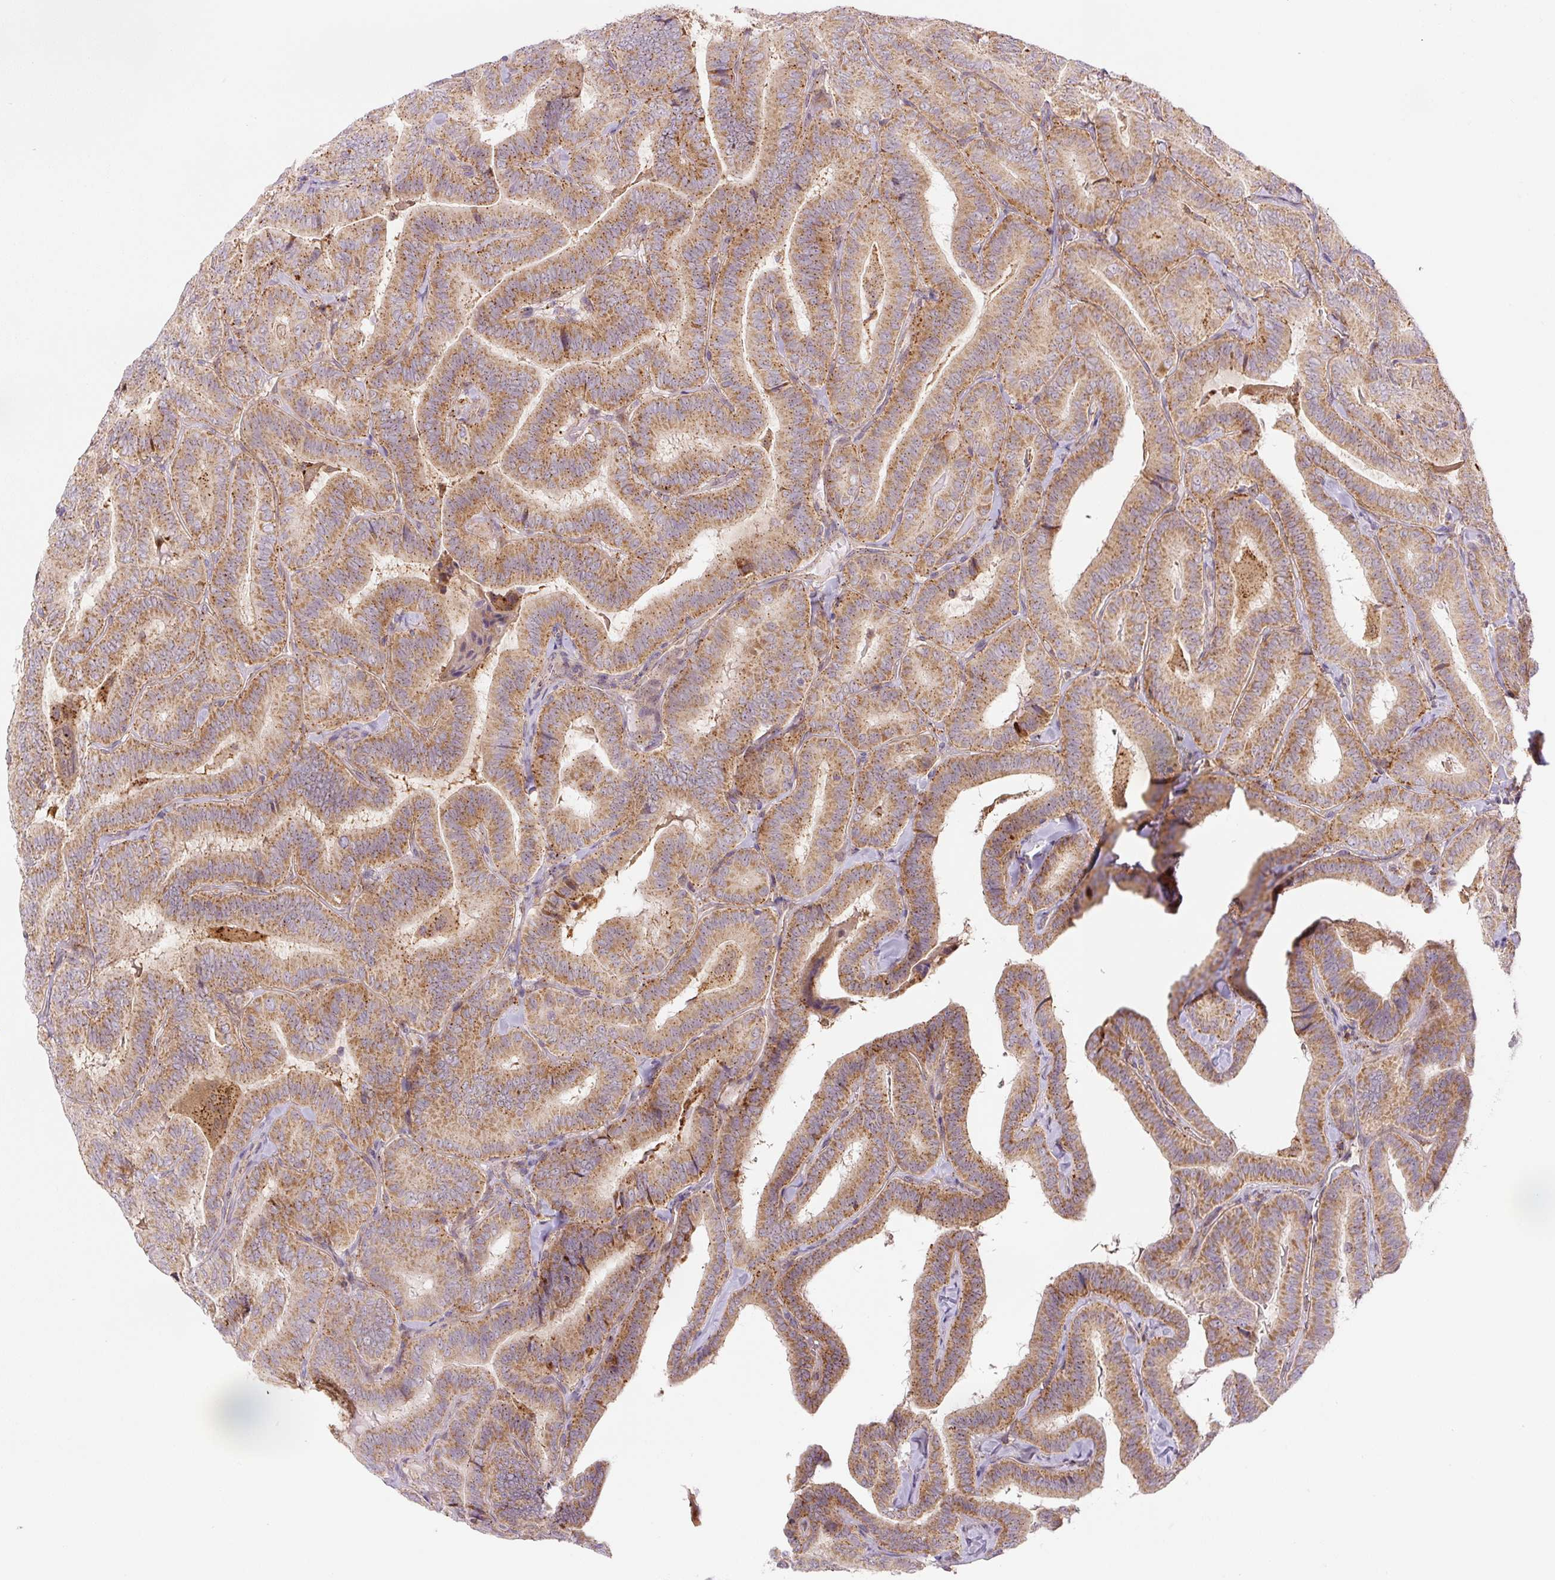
{"staining": {"intensity": "moderate", "quantity": ">75%", "location": "cytoplasmic/membranous"}, "tissue": "thyroid cancer", "cell_type": "Tumor cells", "image_type": "cancer", "snomed": [{"axis": "morphology", "description": "Papillary adenocarcinoma, NOS"}, {"axis": "topography", "description": "Thyroid gland"}], "caption": "Protein staining displays moderate cytoplasmic/membranous staining in about >75% of tumor cells in thyroid cancer.", "gene": "ZSWIM7", "patient": {"sex": "male", "age": 61}}